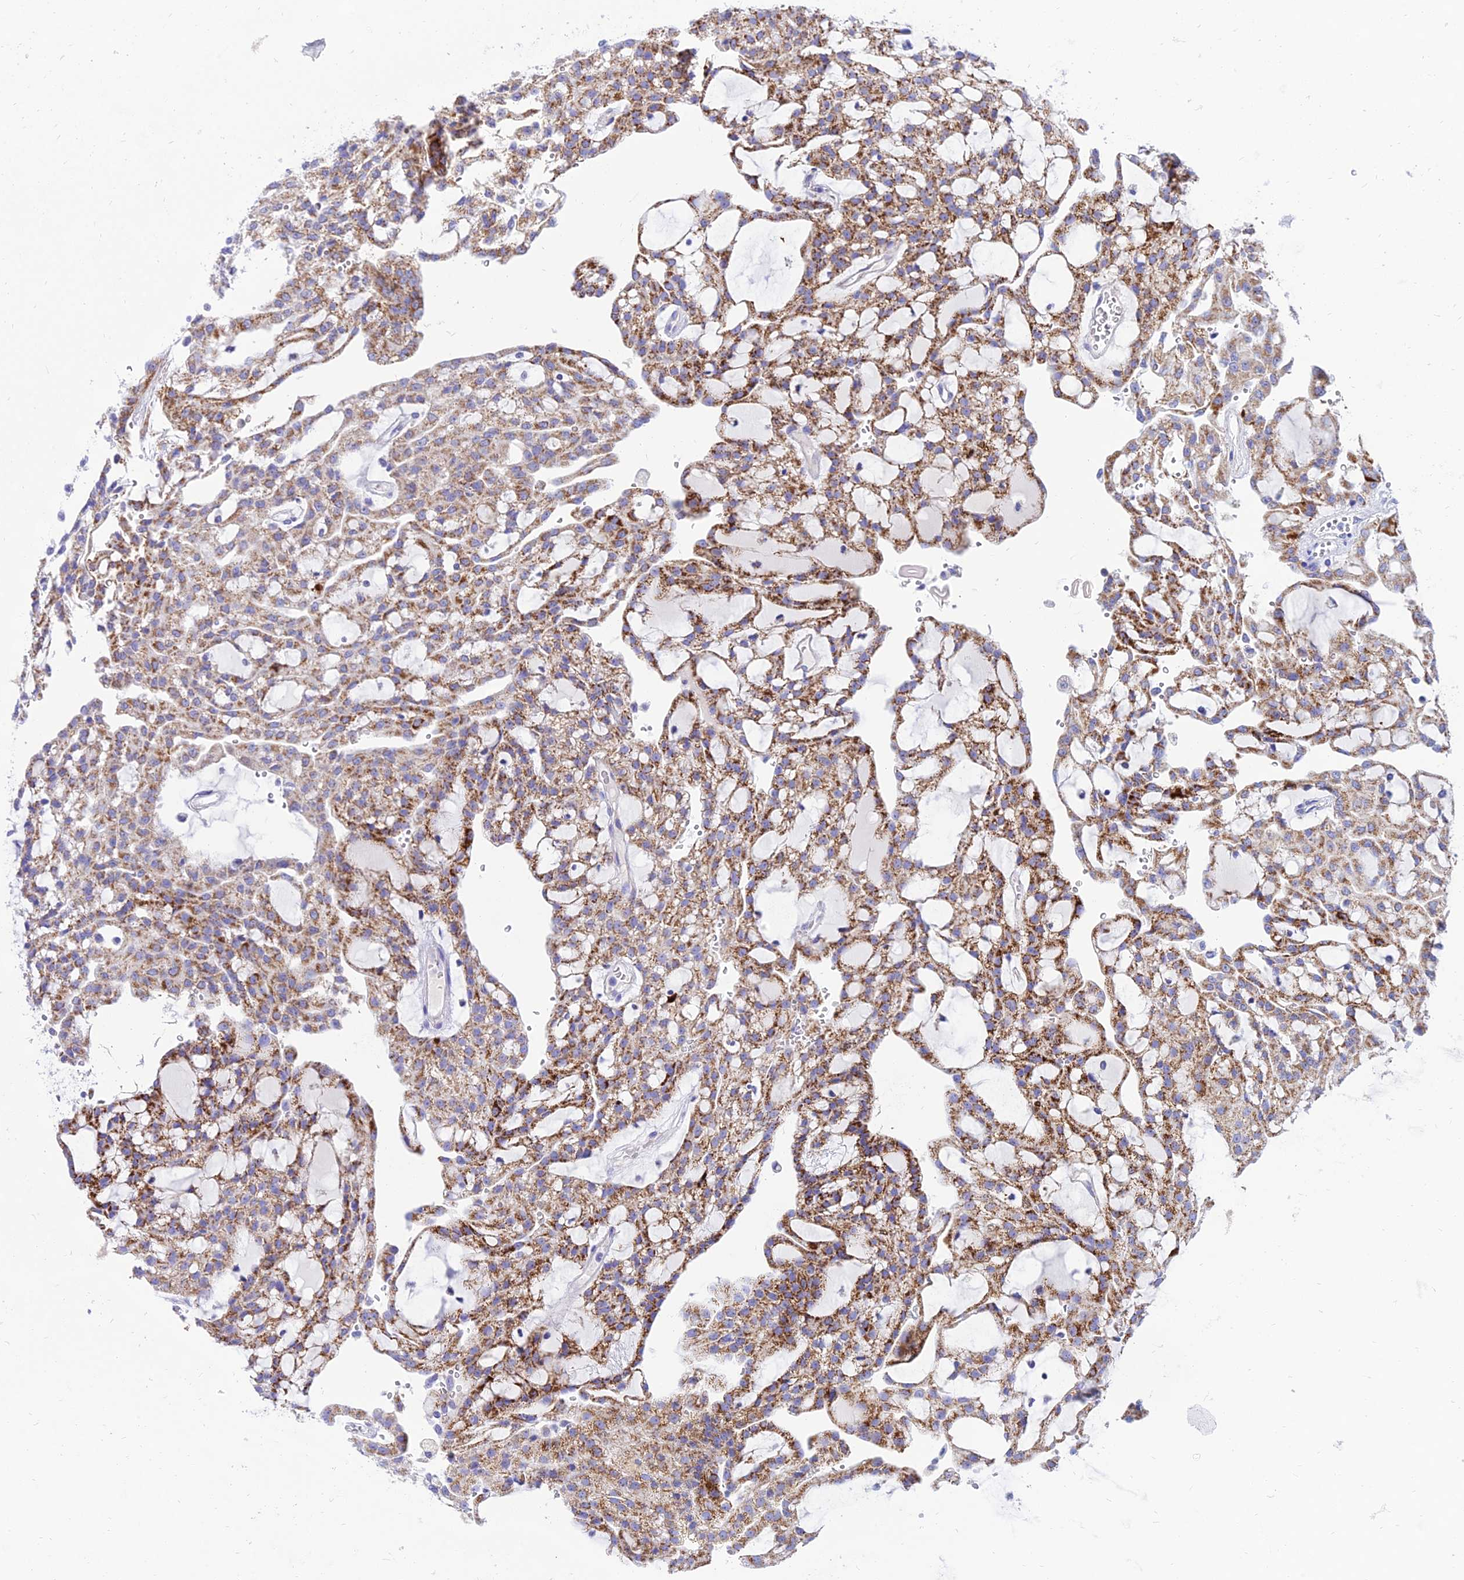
{"staining": {"intensity": "strong", "quantity": ">75%", "location": "cytoplasmic/membranous"}, "tissue": "renal cancer", "cell_type": "Tumor cells", "image_type": "cancer", "snomed": [{"axis": "morphology", "description": "Adenocarcinoma, NOS"}, {"axis": "topography", "description": "Kidney"}], "caption": "Renal cancer (adenocarcinoma) stained for a protein displays strong cytoplasmic/membranous positivity in tumor cells.", "gene": "PKN3", "patient": {"sex": "male", "age": 63}}